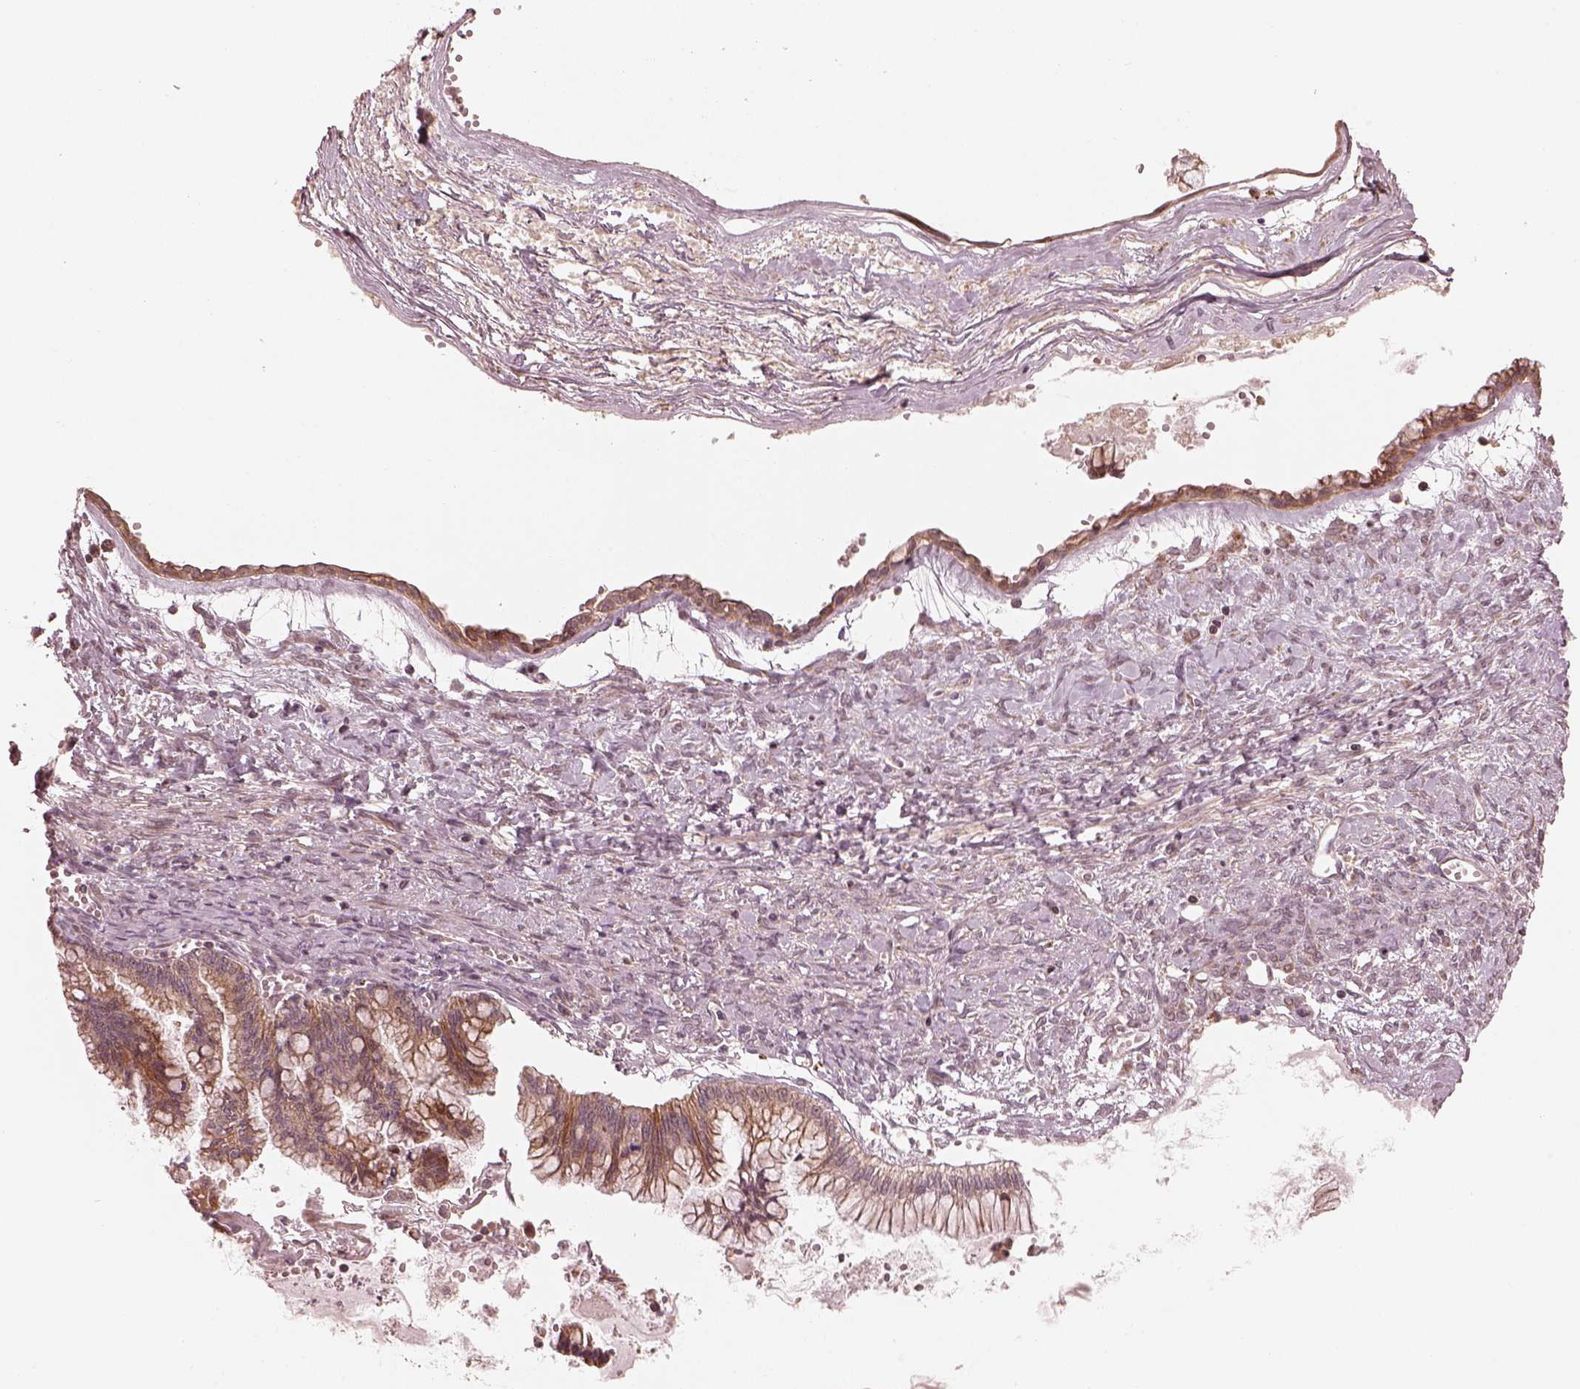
{"staining": {"intensity": "weak", "quantity": "25%-75%", "location": "cytoplasmic/membranous"}, "tissue": "ovarian cancer", "cell_type": "Tumor cells", "image_type": "cancer", "snomed": [{"axis": "morphology", "description": "Cystadenocarcinoma, mucinous, NOS"}, {"axis": "topography", "description": "Ovary"}], "caption": "Weak cytoplasmic/membranous protein expression is appreciated in approximately 25%-75% of tumor cells in ovarian cancer.", "gene": "SLC25A46", "patient": {"sex": "female", "age": 67}}